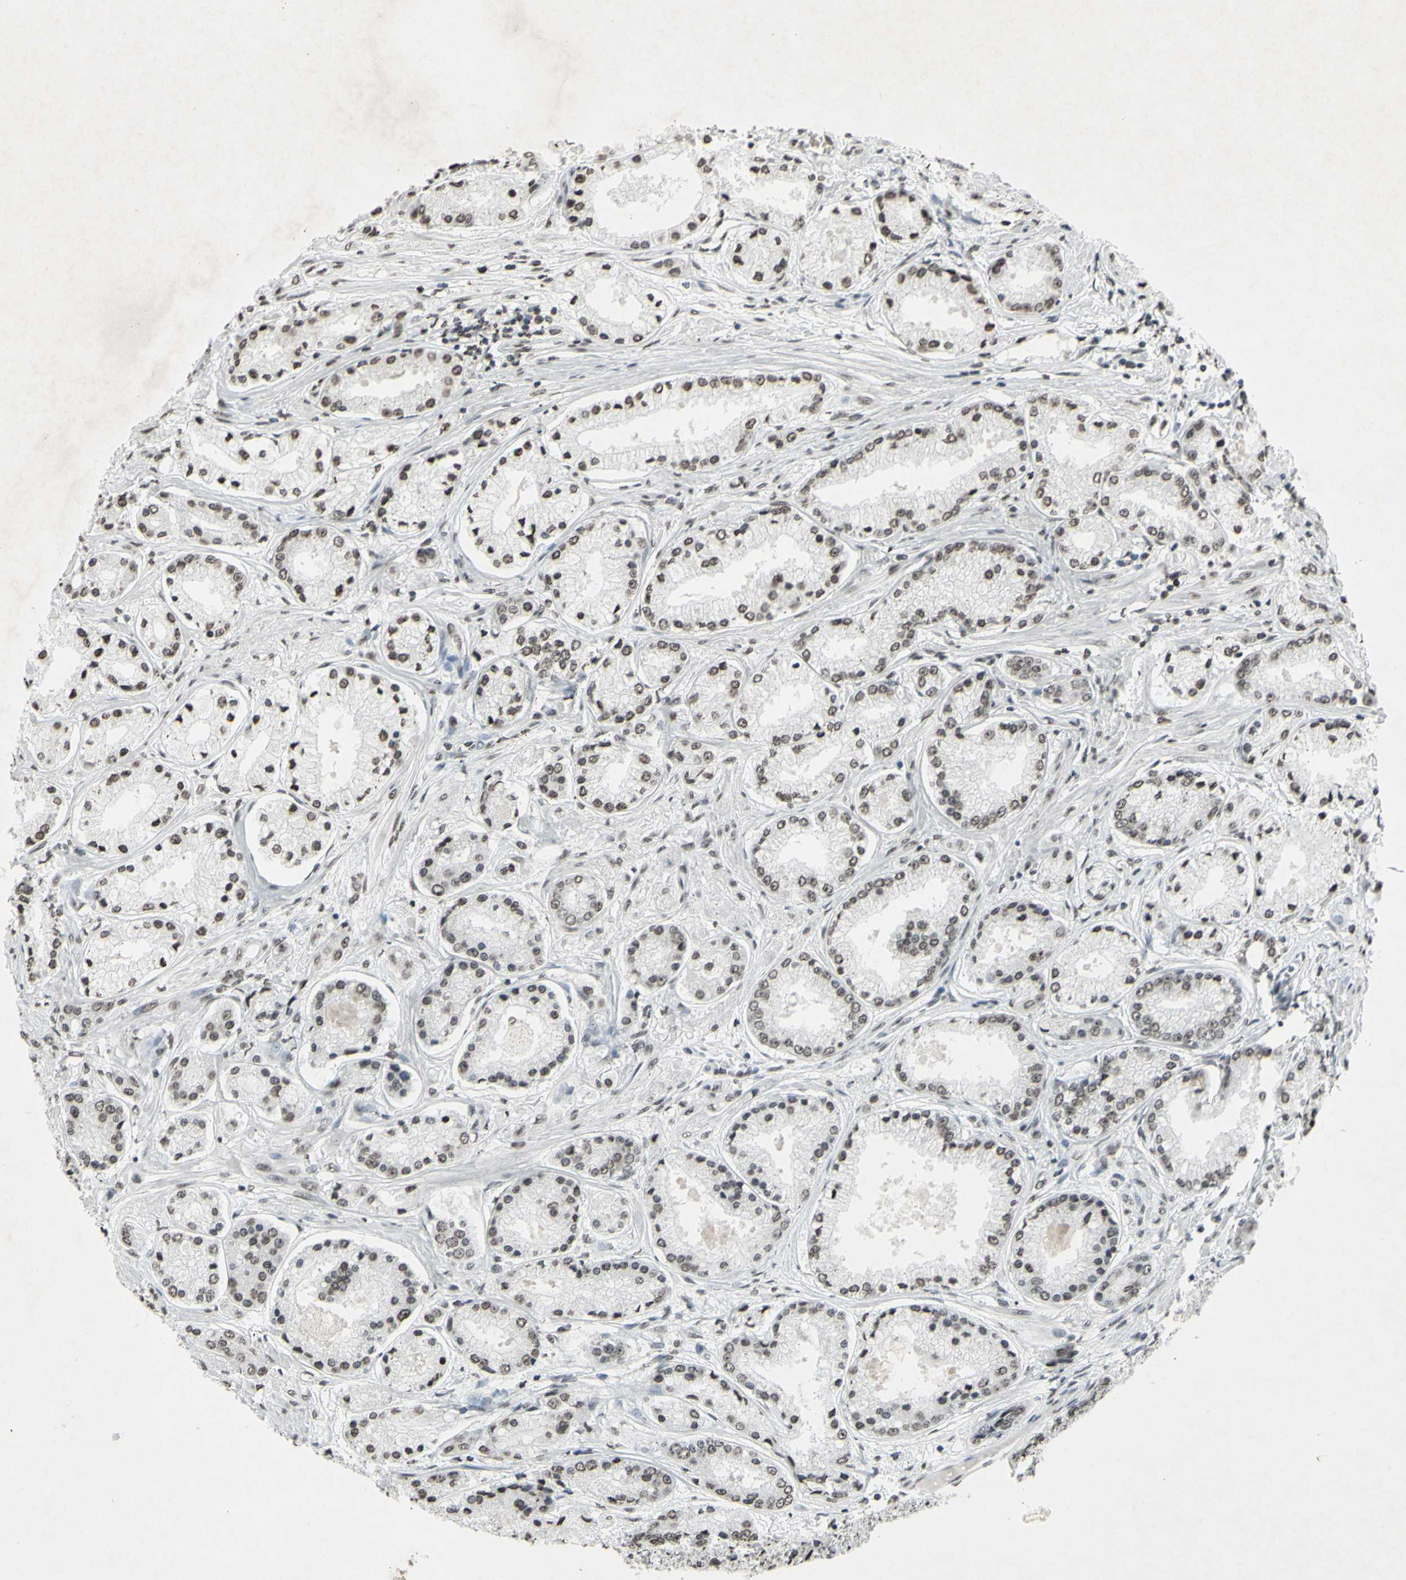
{"staining": {"intensity": "weak", "quantity": "25%-75%", "location": "nuclear"}, "tissue": "prostate cancer", "cell_type": "Tumor cells", "image_type": "cancer", "snomed": [{"axis": "morphology", "description": "Adenocarcinoma, High grade"}, {"axis": "topography", "description": "Prostate"}], "caption": "There is low levels of weak nuclear staining in tumor cells of prostate cancer, as demonstrated by immunohistochemical staining (brown color).", "gene": "CD79B", "patient": {"sex": "male", "age": 59}}